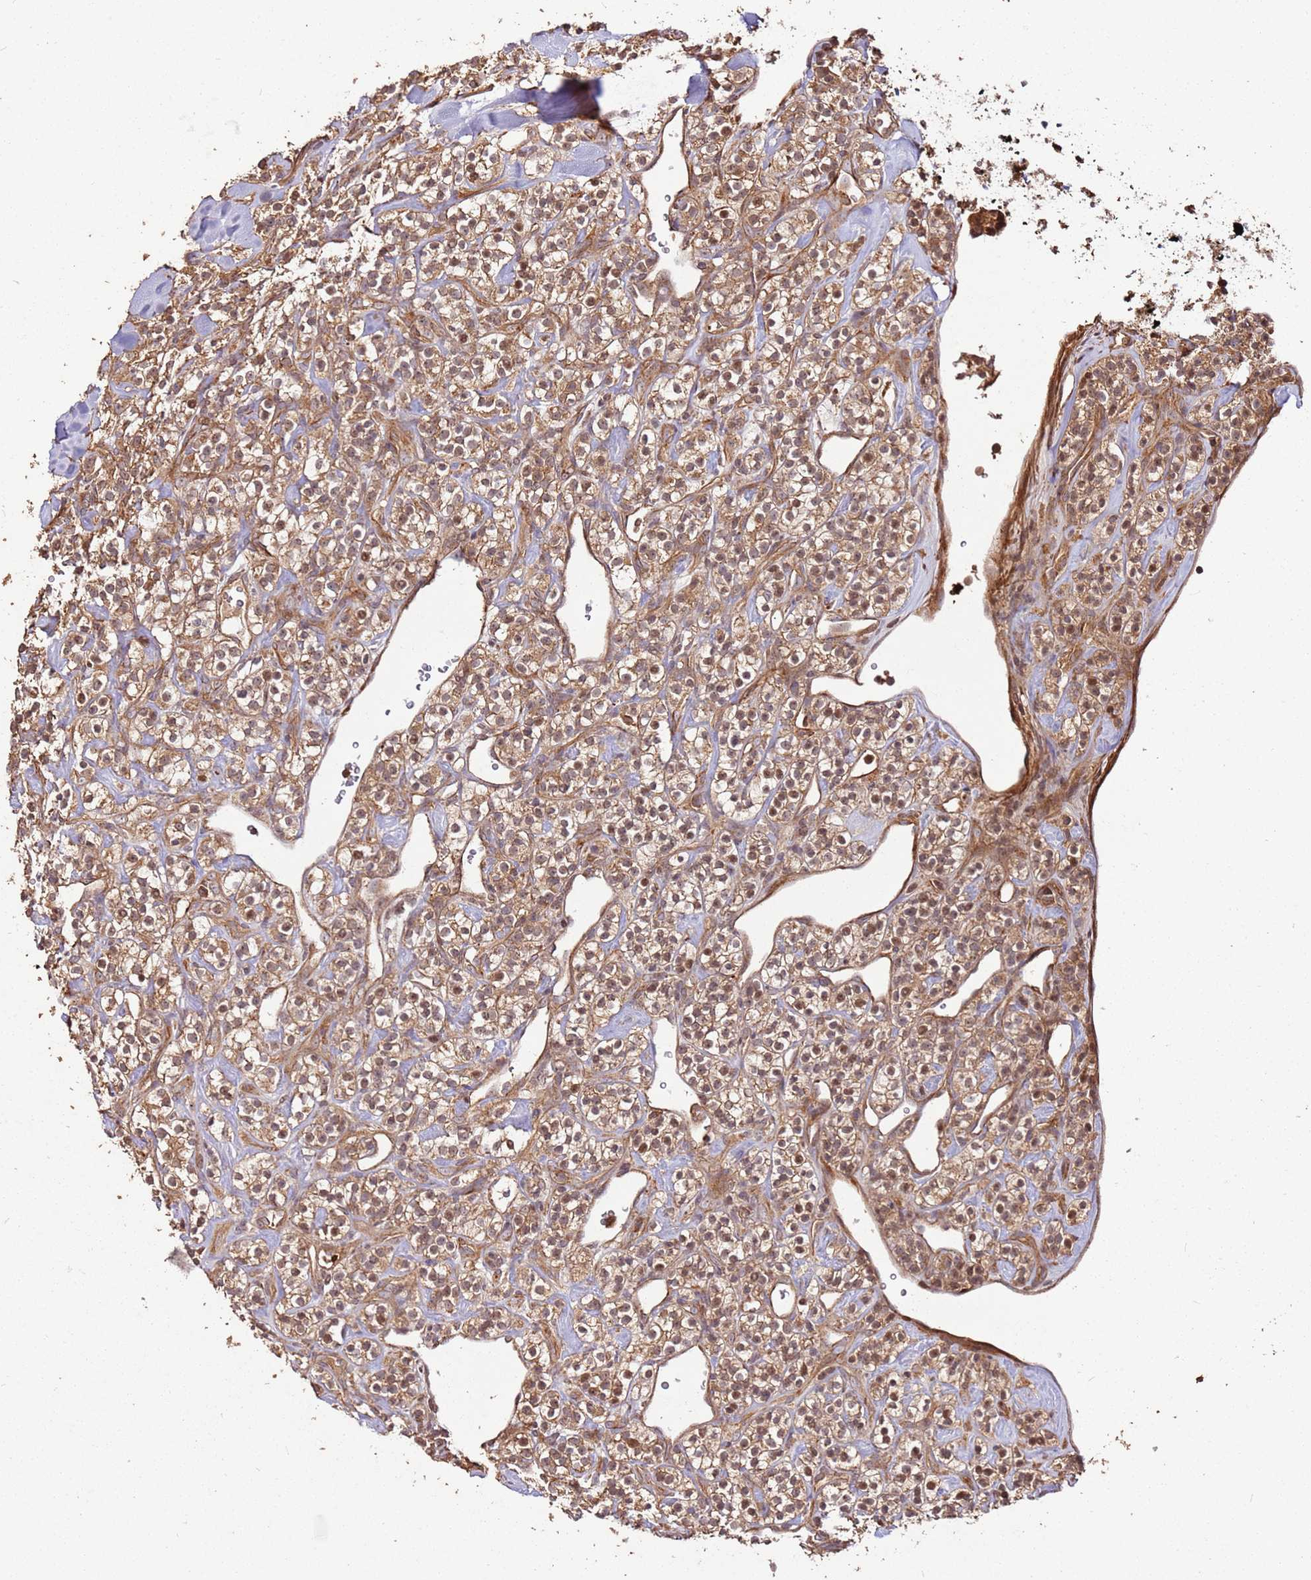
{"staining": {"intensity": "moderate", "quantity": ">75%", "location": "cytoplasmic/membranous,nuclear"}, "tissue": "renal cancer", "cell_type": "Tumor cells", "image_type": "cancer", "snomed": [{"axis": "morphology", "description": "Adenocarcinoma, NOS"}, {"axis": "topography", "description": "Kidney"}], "caption": "A high-resolution micrograph shows IHC staining of adenocarcinoma (renal), which shows moderate cytoplasmic/membranous and nuclear staining in about >75% of tumor cells.", "gene": "FAM186A", "patient": {"sex": "male", "age": 77}}